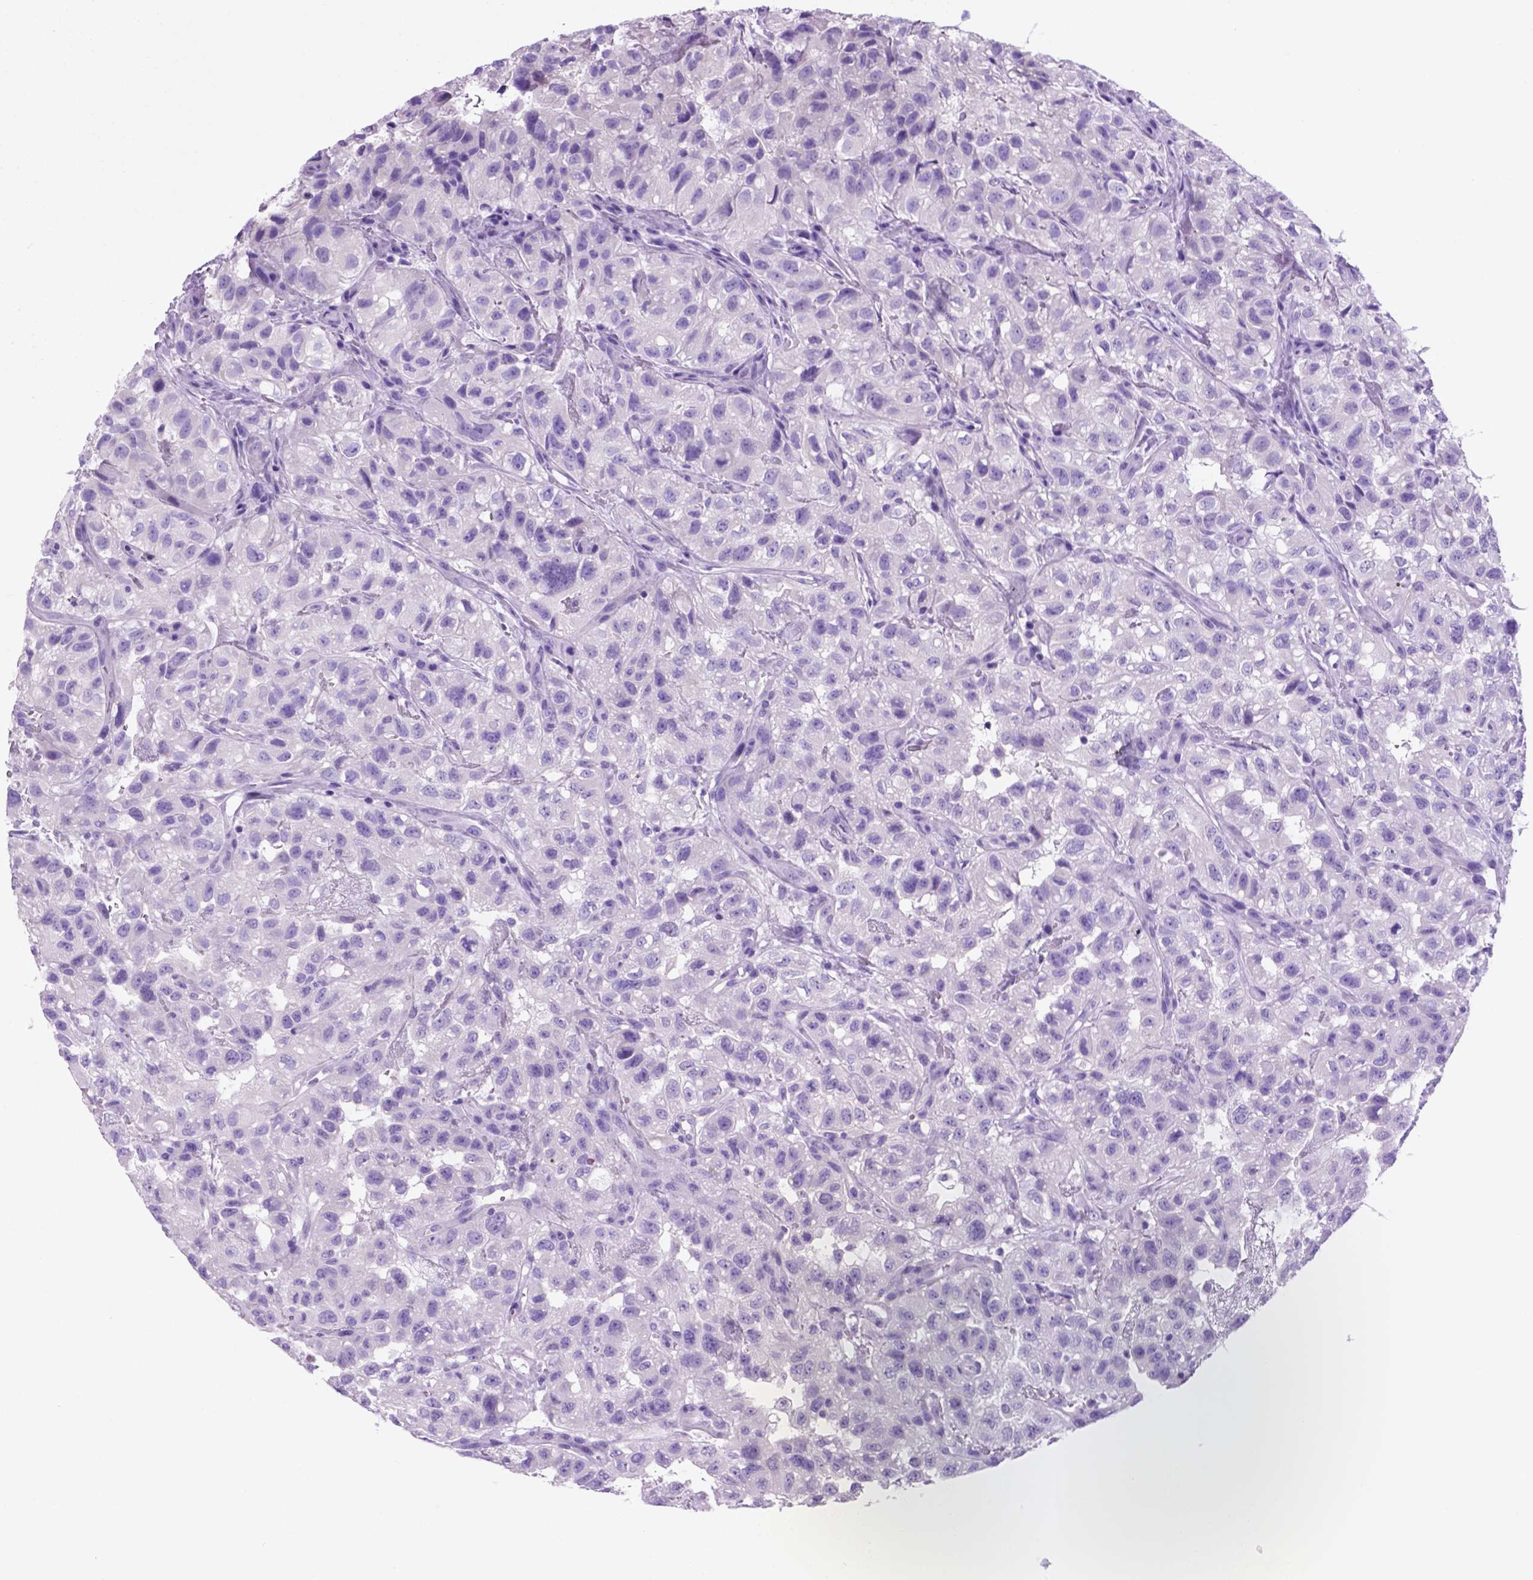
{"staining": {"intensity": "negative", "quantity": "none", "location": "none"}, "tissue": "renal cancer", "cell_type": "Tumor cells", "image_type": "cancer", "snomed": [{"axis": "morphology", "description": "Adenocarcinoma, NOS"}, {"axis": "topography", "description": "Kidney"}], "caption": "High power microscopy image of an immunohistochemistry (IHC) image of adenocarcinoma (renal), revealing no significant positivity in tumor cells.", "gene": "TMEM210", "patient": {"sex": "male", "age": 64}}